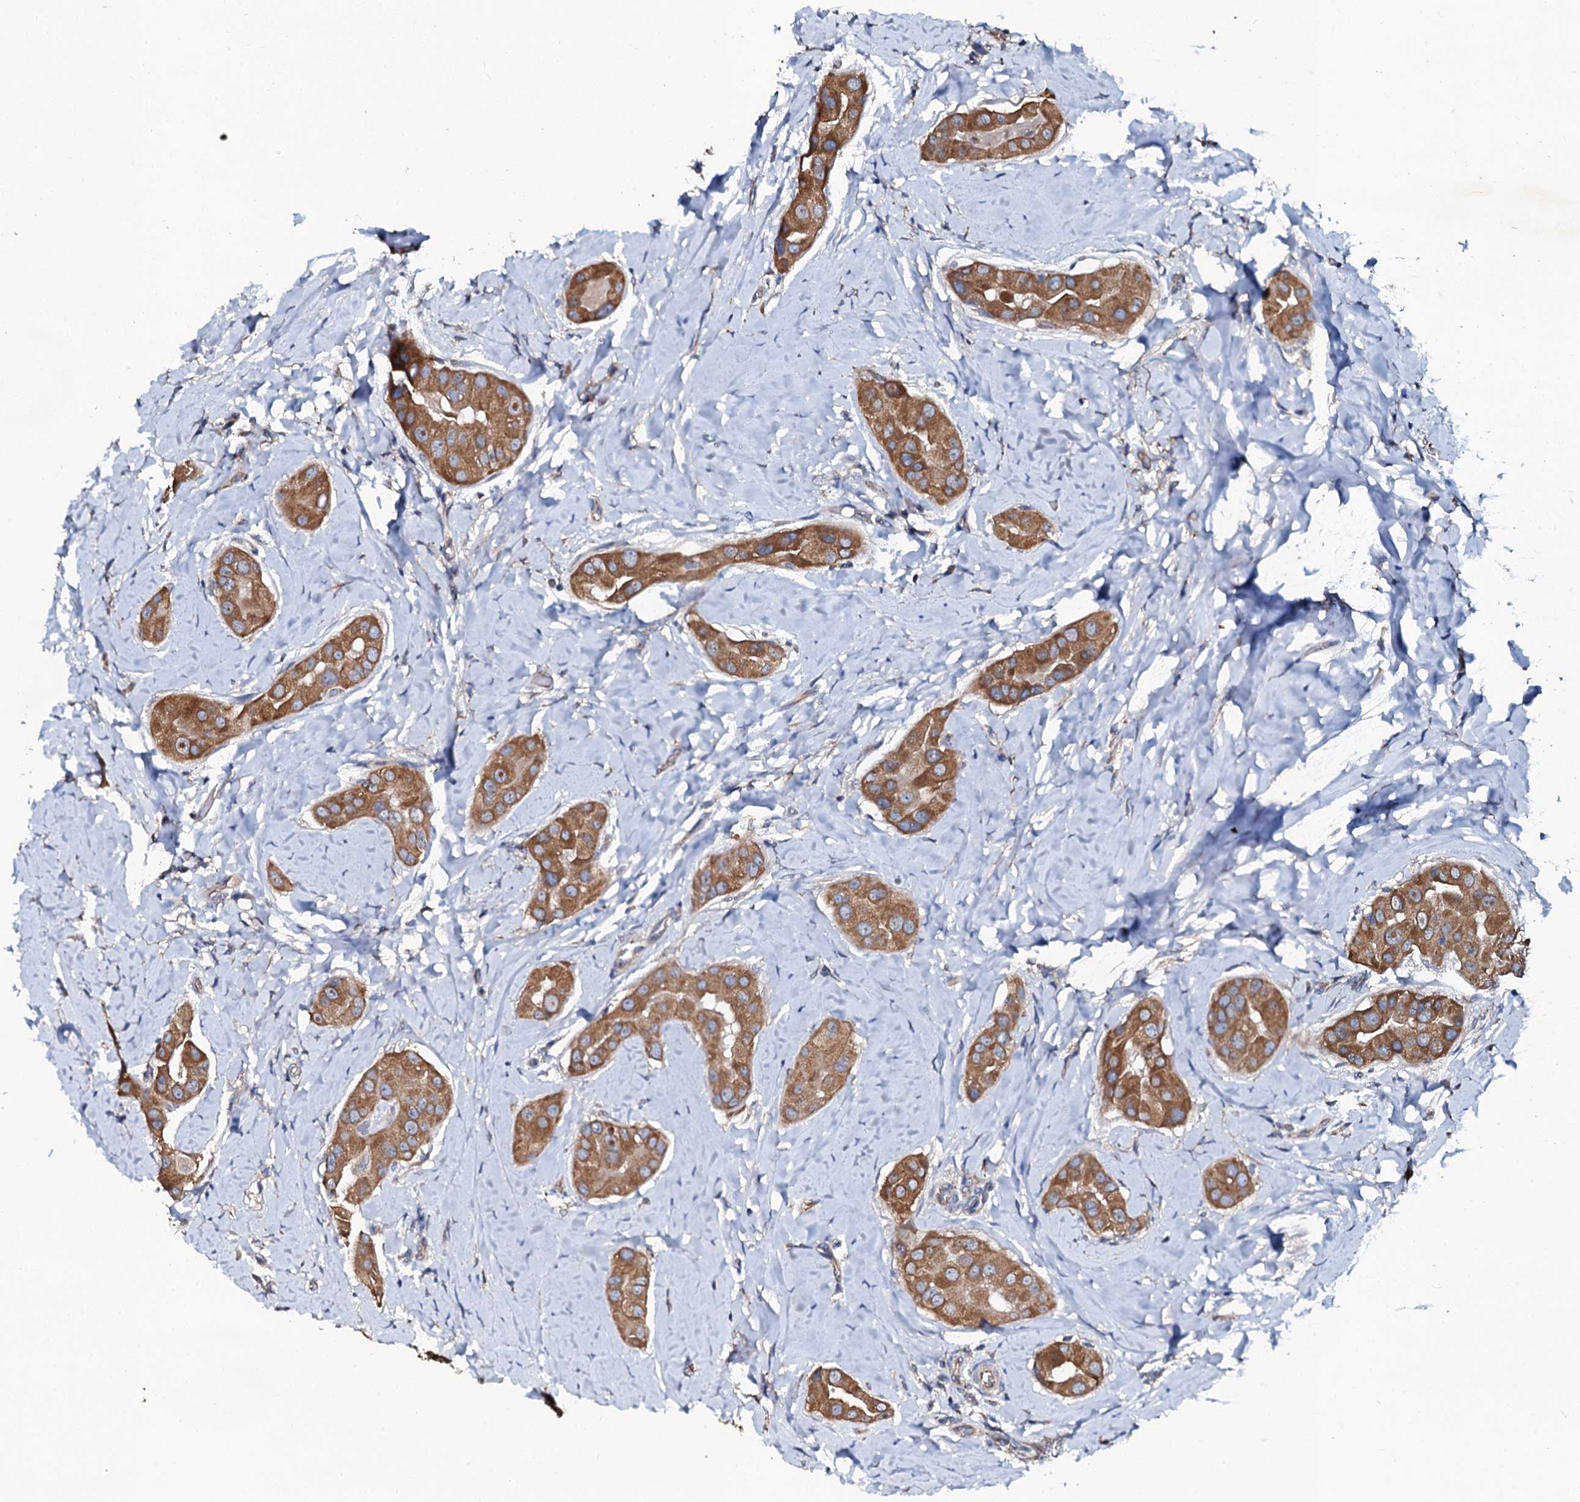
{"staining": {"intensity": "moderate", "quantity": ">75%", "location": "cytoplasmic/membranous"}, "tissue": "thyroid cancer", "cell_type": "Tumor cells", "image_type": "cancer", "snomed": [{"axis": "morphology", "description": "Papillary adenocarcinoma, NOS"}, {"axis": "topography", "description": "Thyroid gland"}], "caption": "Protein staining of thyroid papillary adenocarcinoma tissue reveals moderate cytoplasmic/membranous positivity in approximately >75% of tumor cells. (Stains: DAB (3,3'-diaminobenzidine) in brown, nuclei in blue, Microscopy: brightfield microscopy at high magnification).", "gene": "GLCE", "patient": {"sex": "male", "age": 33}}